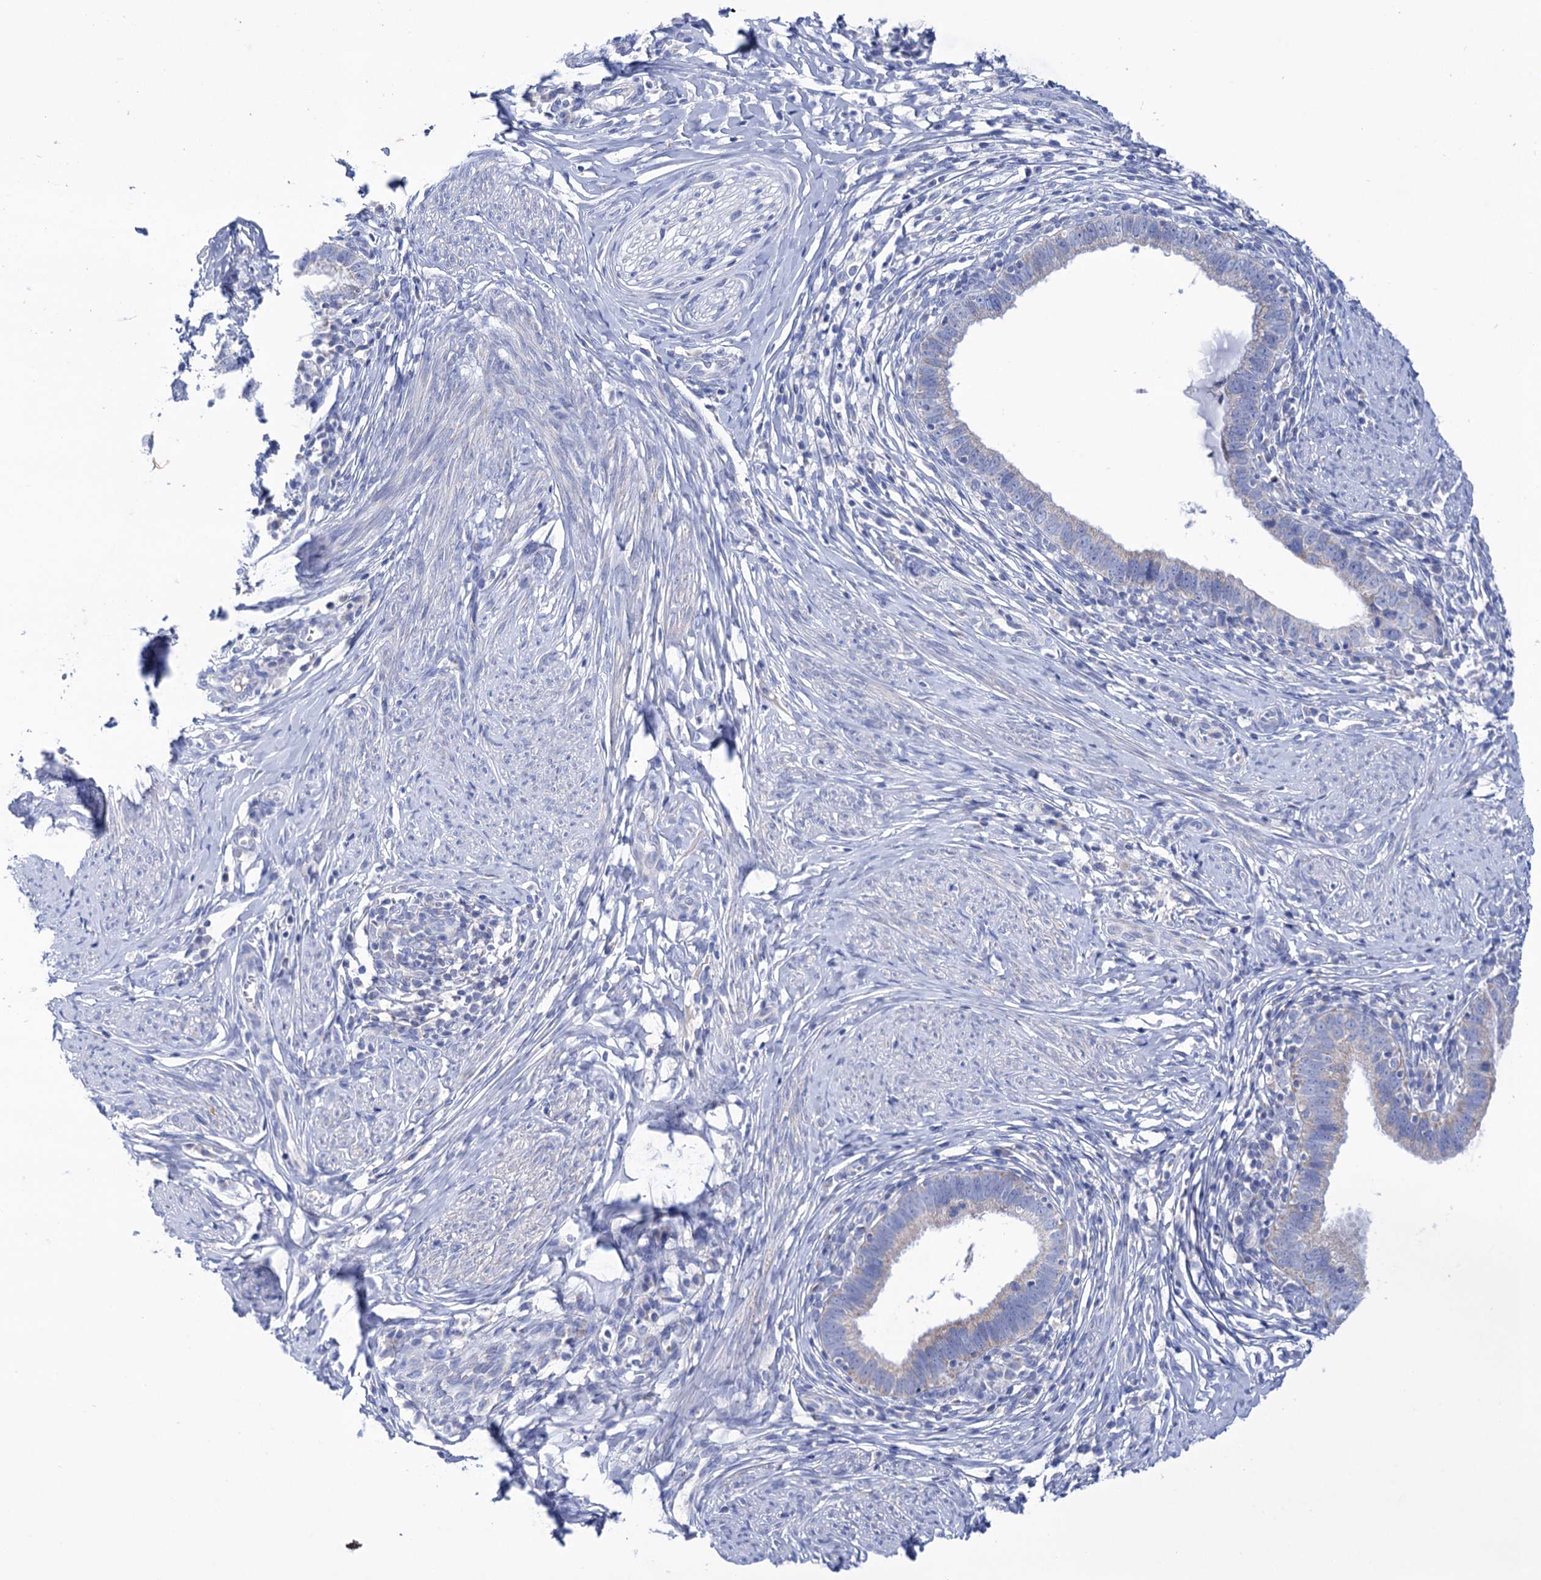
{"staining": {"intensity": "negative", "quantity": "none", "location": "none"}, "tissue": "cervical cancer", "cell_type": "Tumor cells", "image_type": "cancer", "snomed": [{"axis": "morphology", "description": "Adenocarcinoma, NOS"}, {"axis": "topography", "description": "Cervix"}], "caption": "A high-resolution image shows IHC staining of adenocarcinoma (cervical), which shows no significant expression in tumor cells.", "gene": "YARS2", "patient": {"sex": "female", "age": 36}}